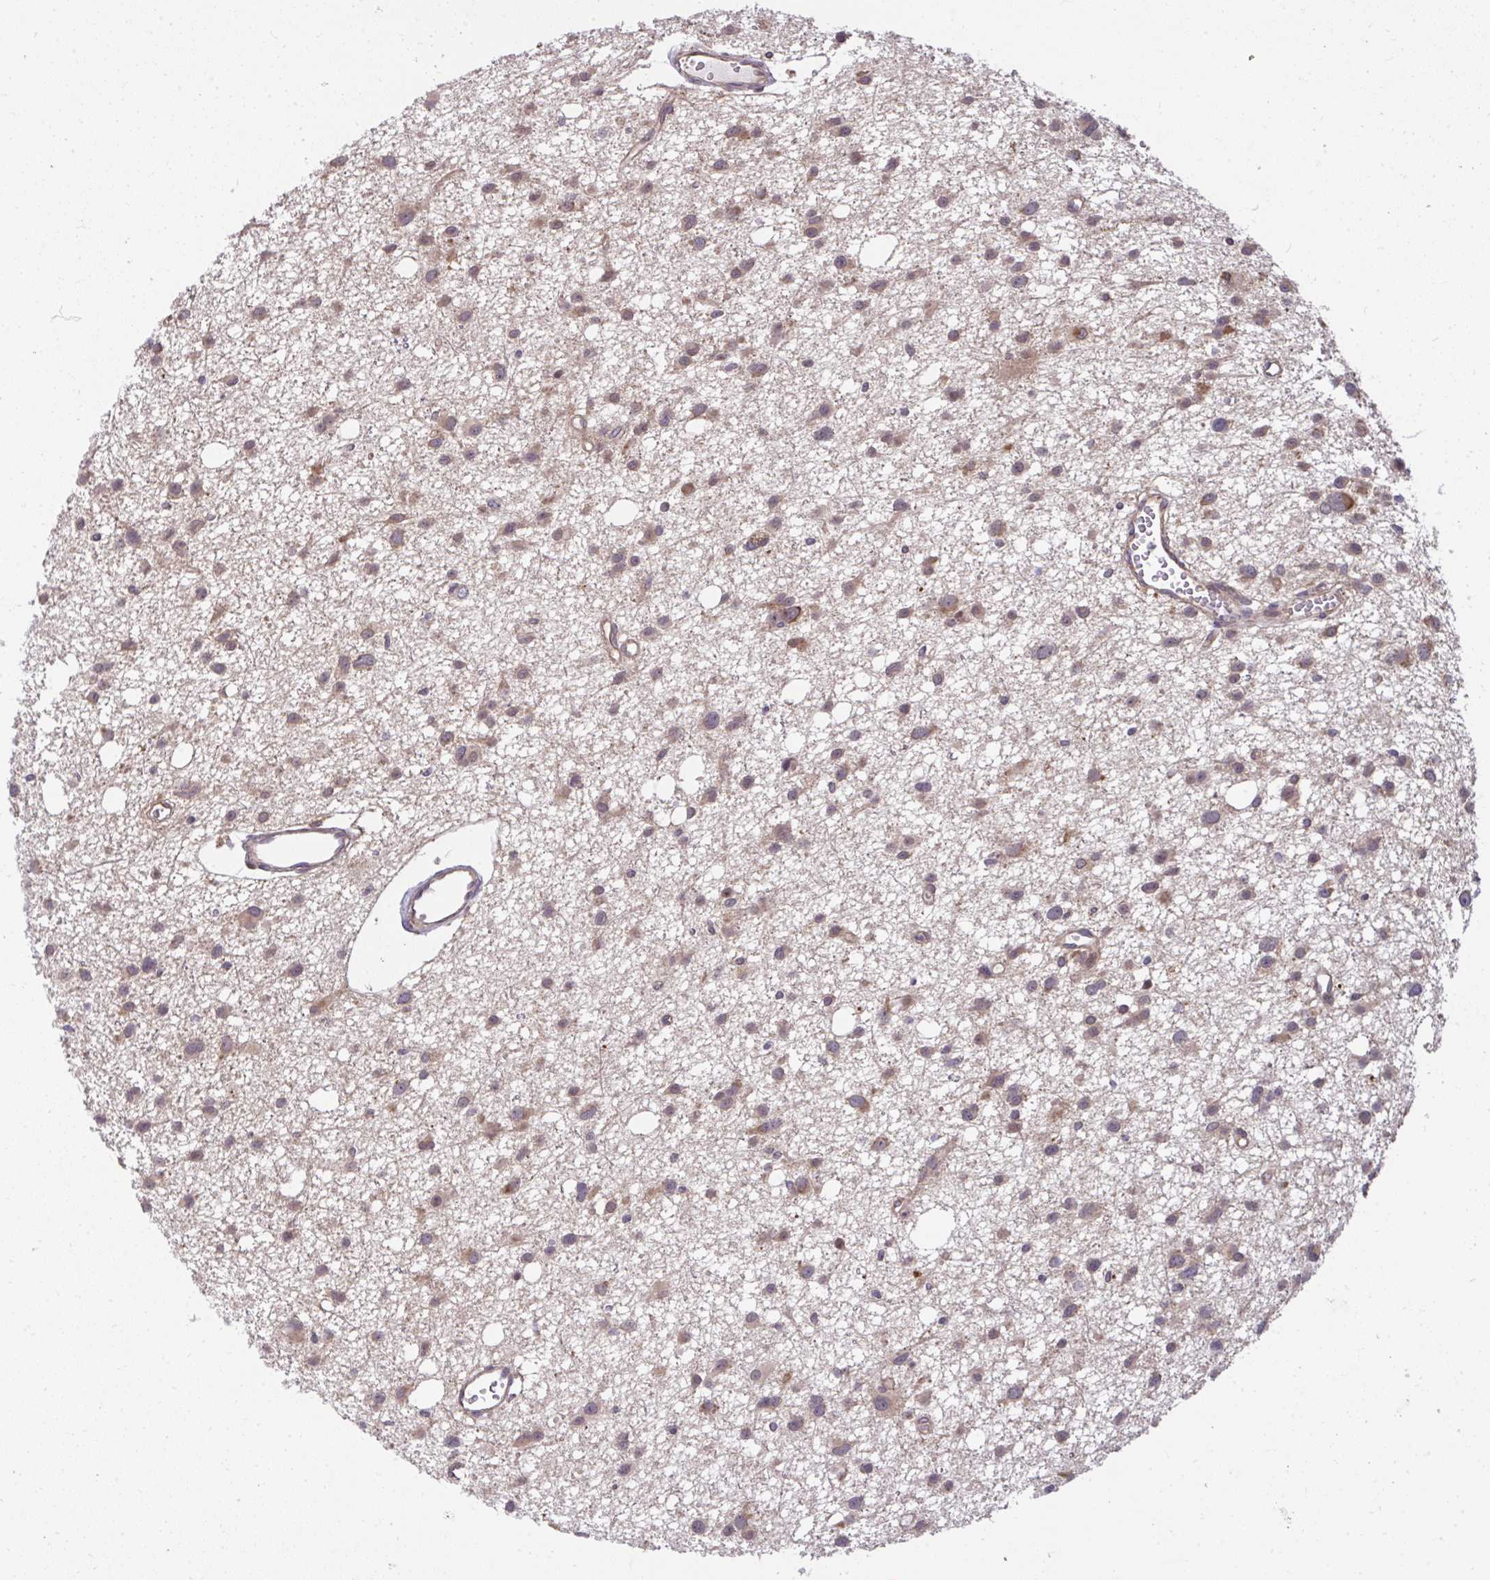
{"staining": {"intensity": "moderate", "quantity": ">75%", "location": "cytoplasmic/membranous"}, "tissue": "glioma", "cell_type": "Tumor cells", "image_type": "cancer", "snomed": [{"axis": "morphology", "description": "Glioma, malignant, High grade"}, {"axis": "topography", "description": "Brain"}], "caption": "The immunohistochemical stain labels moderate cytoplasmic/membranous expression in tumor cells of glioma tissue. The staining was performed using DAB (3,3'-diaminobenzidine) to visualize the protein expression in brown, while the nuclei were stained in blue with hematoxylin (Magnification: 20x).", "gene": "RDH14", "patient": {"sex": "male", "age": 23}}